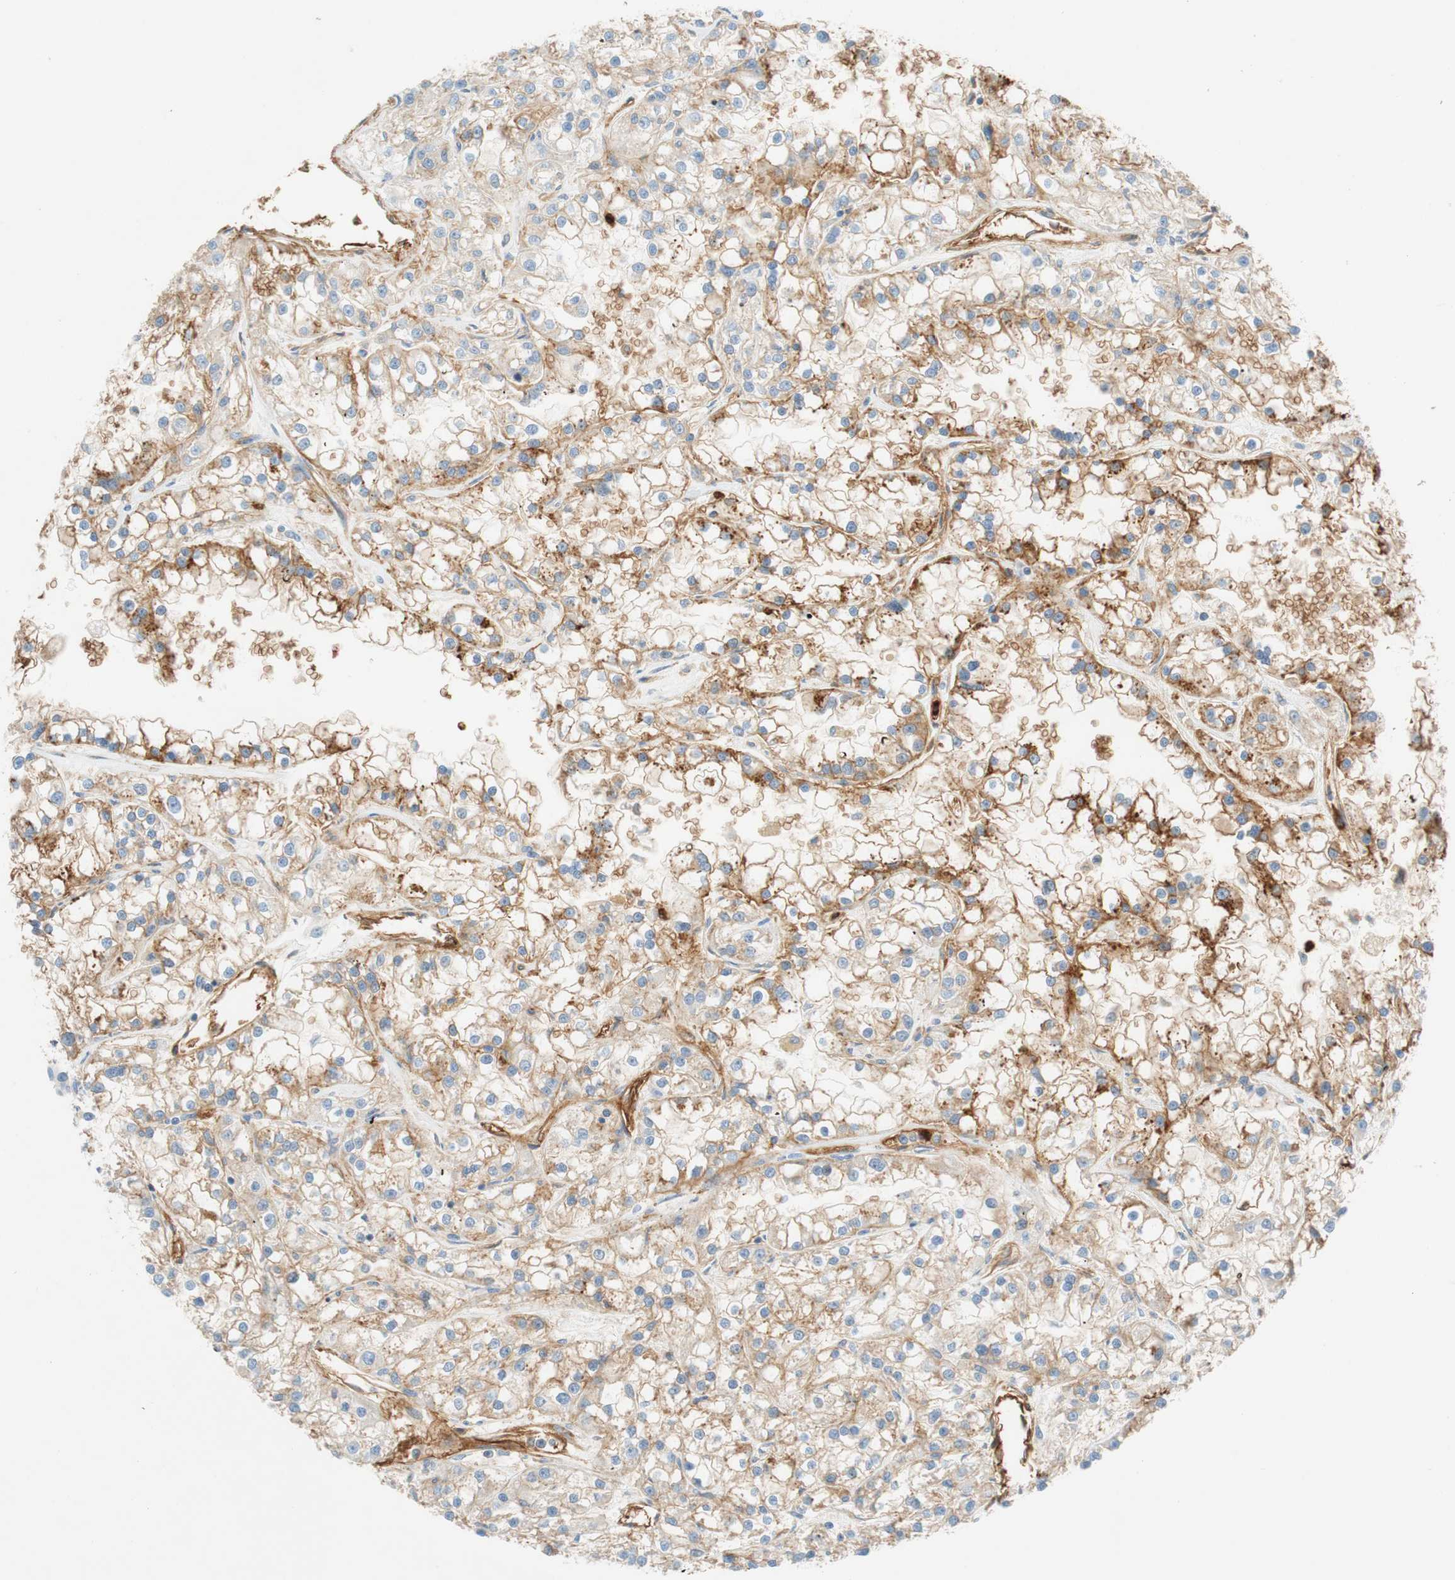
{"staining": {"intensity": "moderate", "quantity": "25%-75%", "location": "cytoplasmic/membranous"}, "tissue": "renal cancer", "cell_type": "Tumor cells", "image_type": "cancer", "snomed": [{"axis": "morphology", "description": "Adenocarcinoma, NOS"}, {"axis": "topography", "description": "Kidney"}], "caption": "Adenocarcinoma (renal) stained with DAB immunohistochemistry demonstrates medium levels of moderate cytoplasmic/membranous staining in approximately 25%-75% of tumor cells.", "gene": "STOM", "patient": {"sex": "female", "age": 52}}